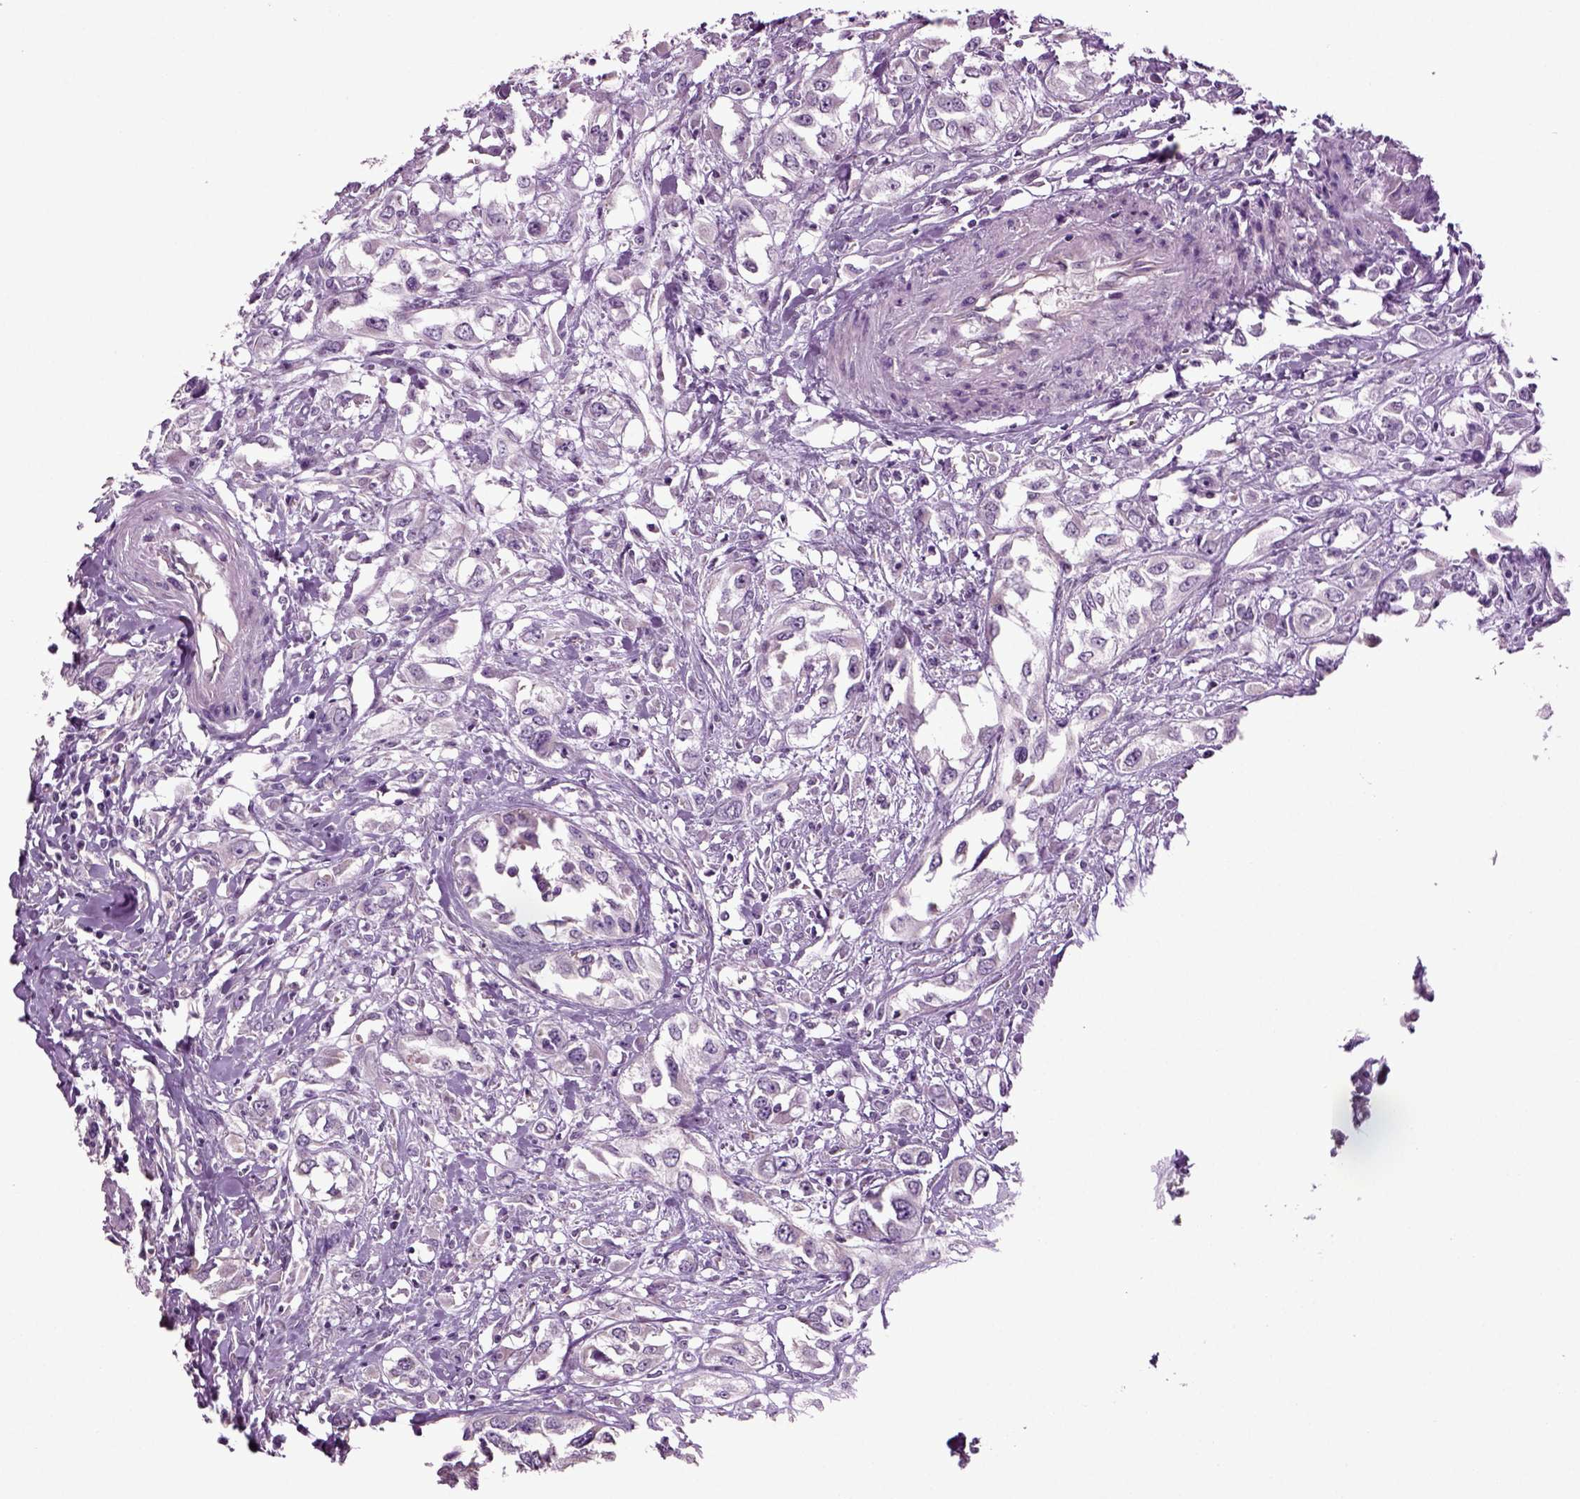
{"staining": {"intensity": "negative", "quantity": "none", "location": "none"}, "tissue": "urothelial cancer", "cell_type": "Tumor cells", "image_type": "cancer", "snomed": [{"axis": "morphology", "description": "Urothelial carcinoma, High grade"}, {"axis": "topography", "description": "Urinary bladder"}], "caption": "High magnification brightfield microscopy of high-grade urothelial carcinoma stained with DAB (3,3'-diaminobenzidine) (brown) and counterstained with hematoxylin (blue): tumor cells show no significant staining.", "gene": "DEFB118", "patient": {"sex": "male", "age": 67}}